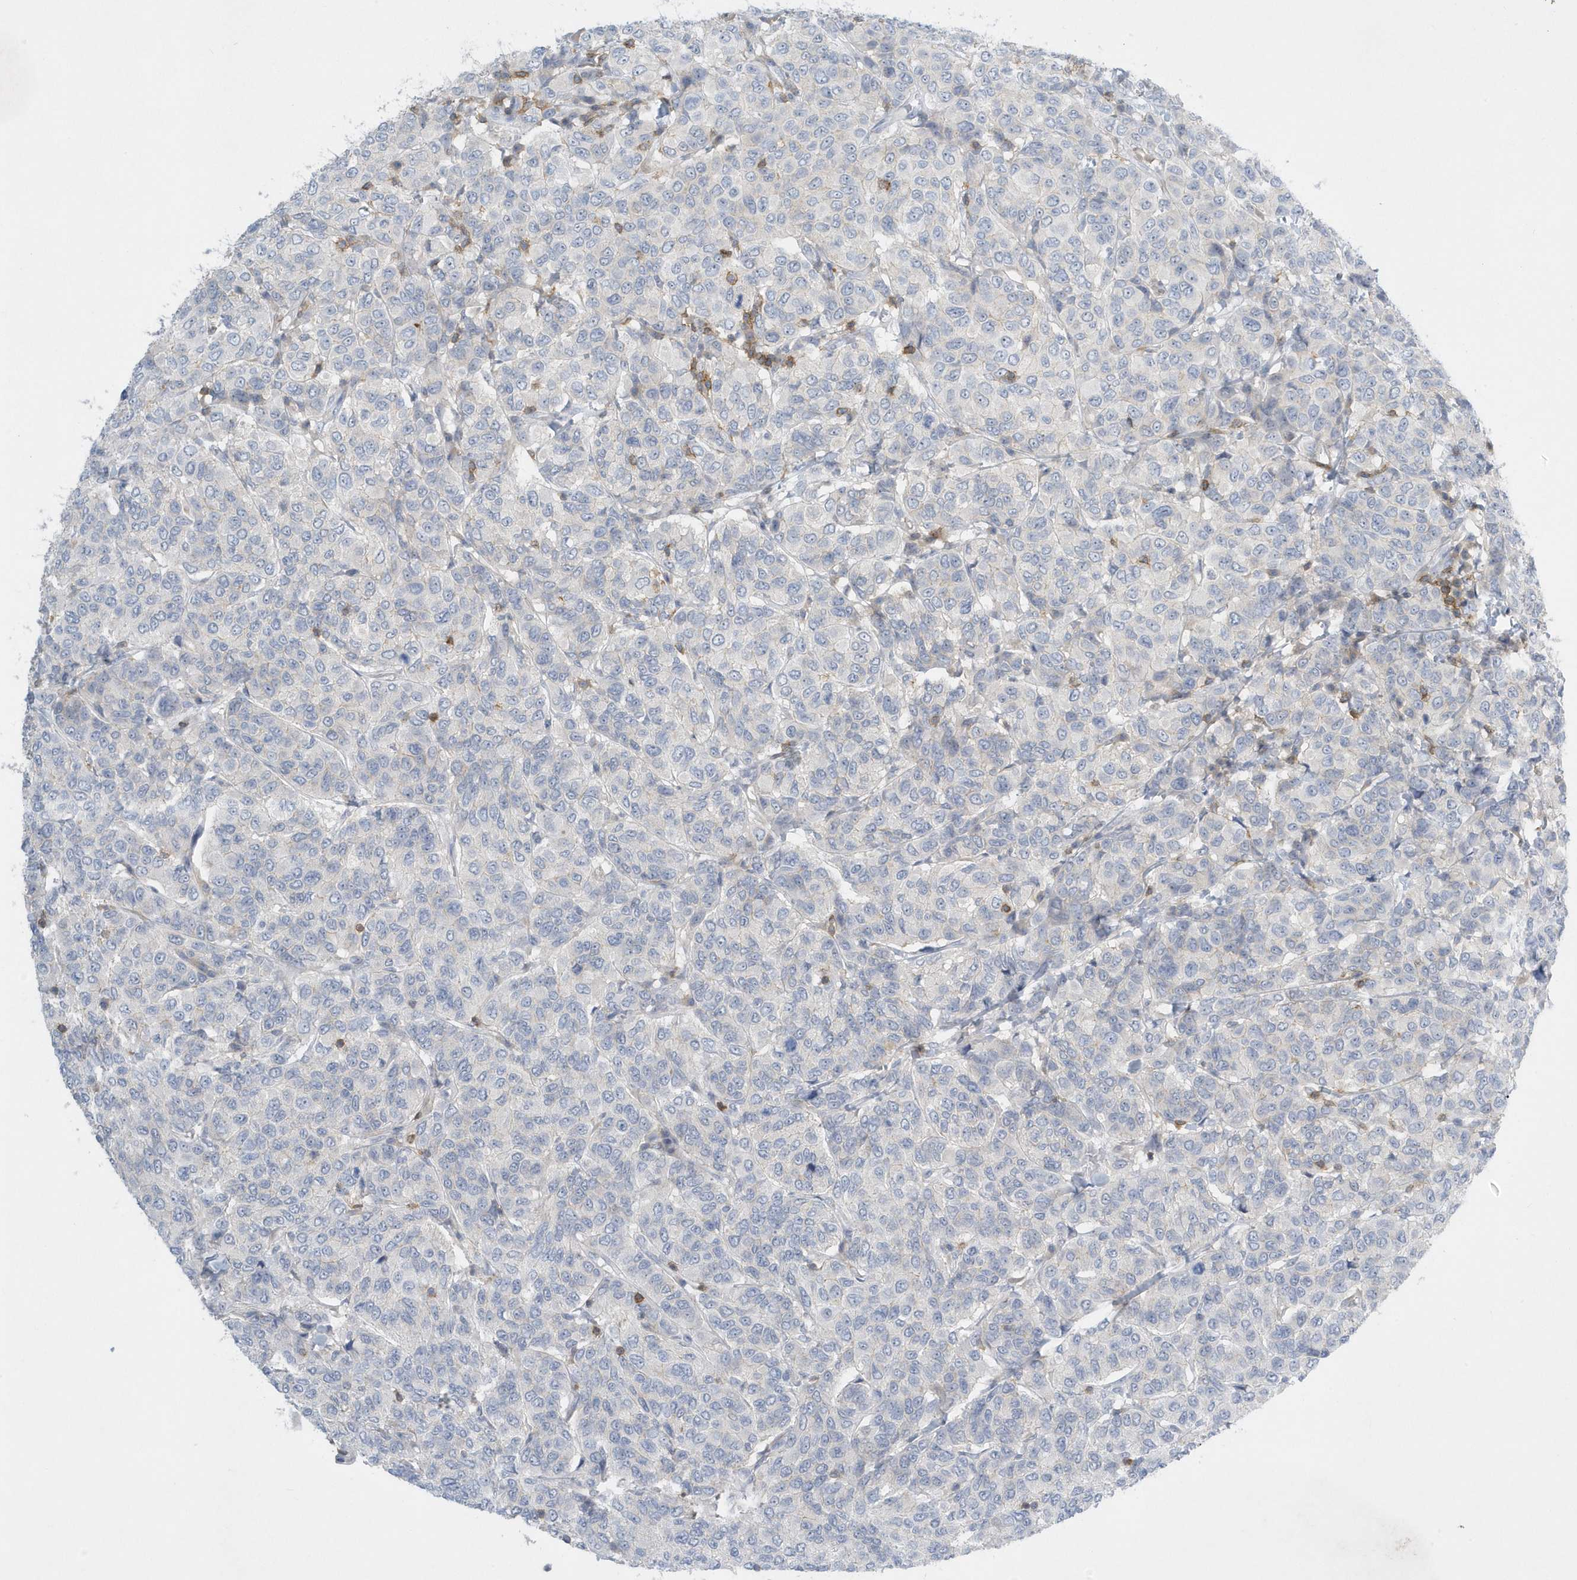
{"staining": {"intensity": "negative", "quantity": "none", "location": "none"}, "tissue": "breast cancer", "cell_type": "Tumor cells", "image_type": "cancer", "snomed": [{"axis": "morphology", "description": "Duct carcinoma"}, {"axis": "topography", "description": "Breast"}], "caption": "Tumor cells are negative for brown protein staining in breast invasive ductal carcinoma. (Brightfield microscopy of DAB (3,3'-diaminobenzidine) immunohistochemistry (IHC) at high magnification).", "gene": "PSD4", "patient": {"sex": "female", "age": 55}}